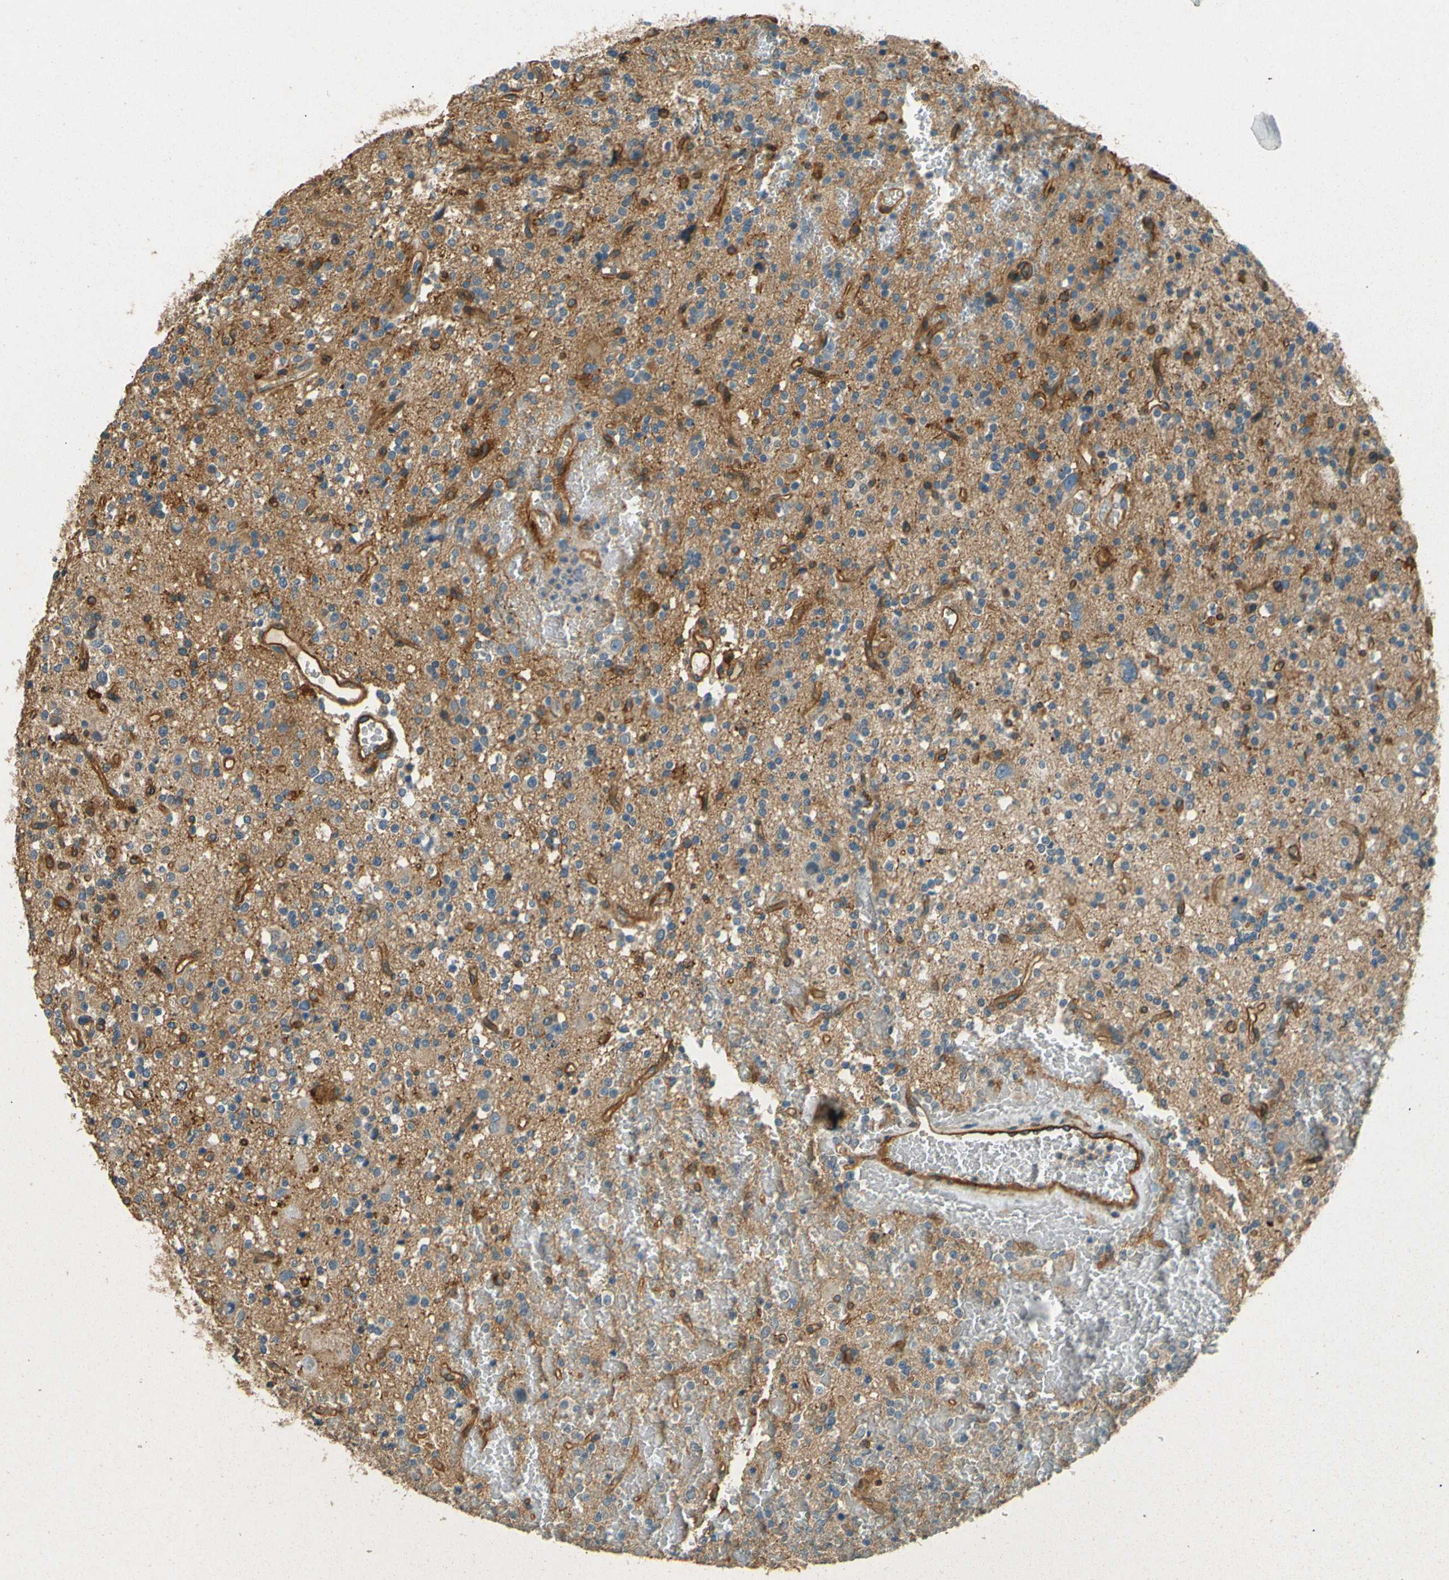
{"staining": {"intensity": "negative", "quantity": "none", "location": "none"}, "tissue": "glioma", "cell_type": "Tumor cells", "image_type": "cancer", "snomed": [{"axis": "morphology", "description": "Glioma, malignant, High grade"}, {"axis": "topography", "description": "Brain"}], "caption": "Tumor cells are negative for brown protein staining in glioma. Brightfield microscopy of immunohistochemistry stained with DAB (3,3'-diaminobenzidine) (brown) and hematoxylin (blue), captured at high magnification.", "gene": "ENTPD1", "patient": {"sex": "male", "age": 47}}